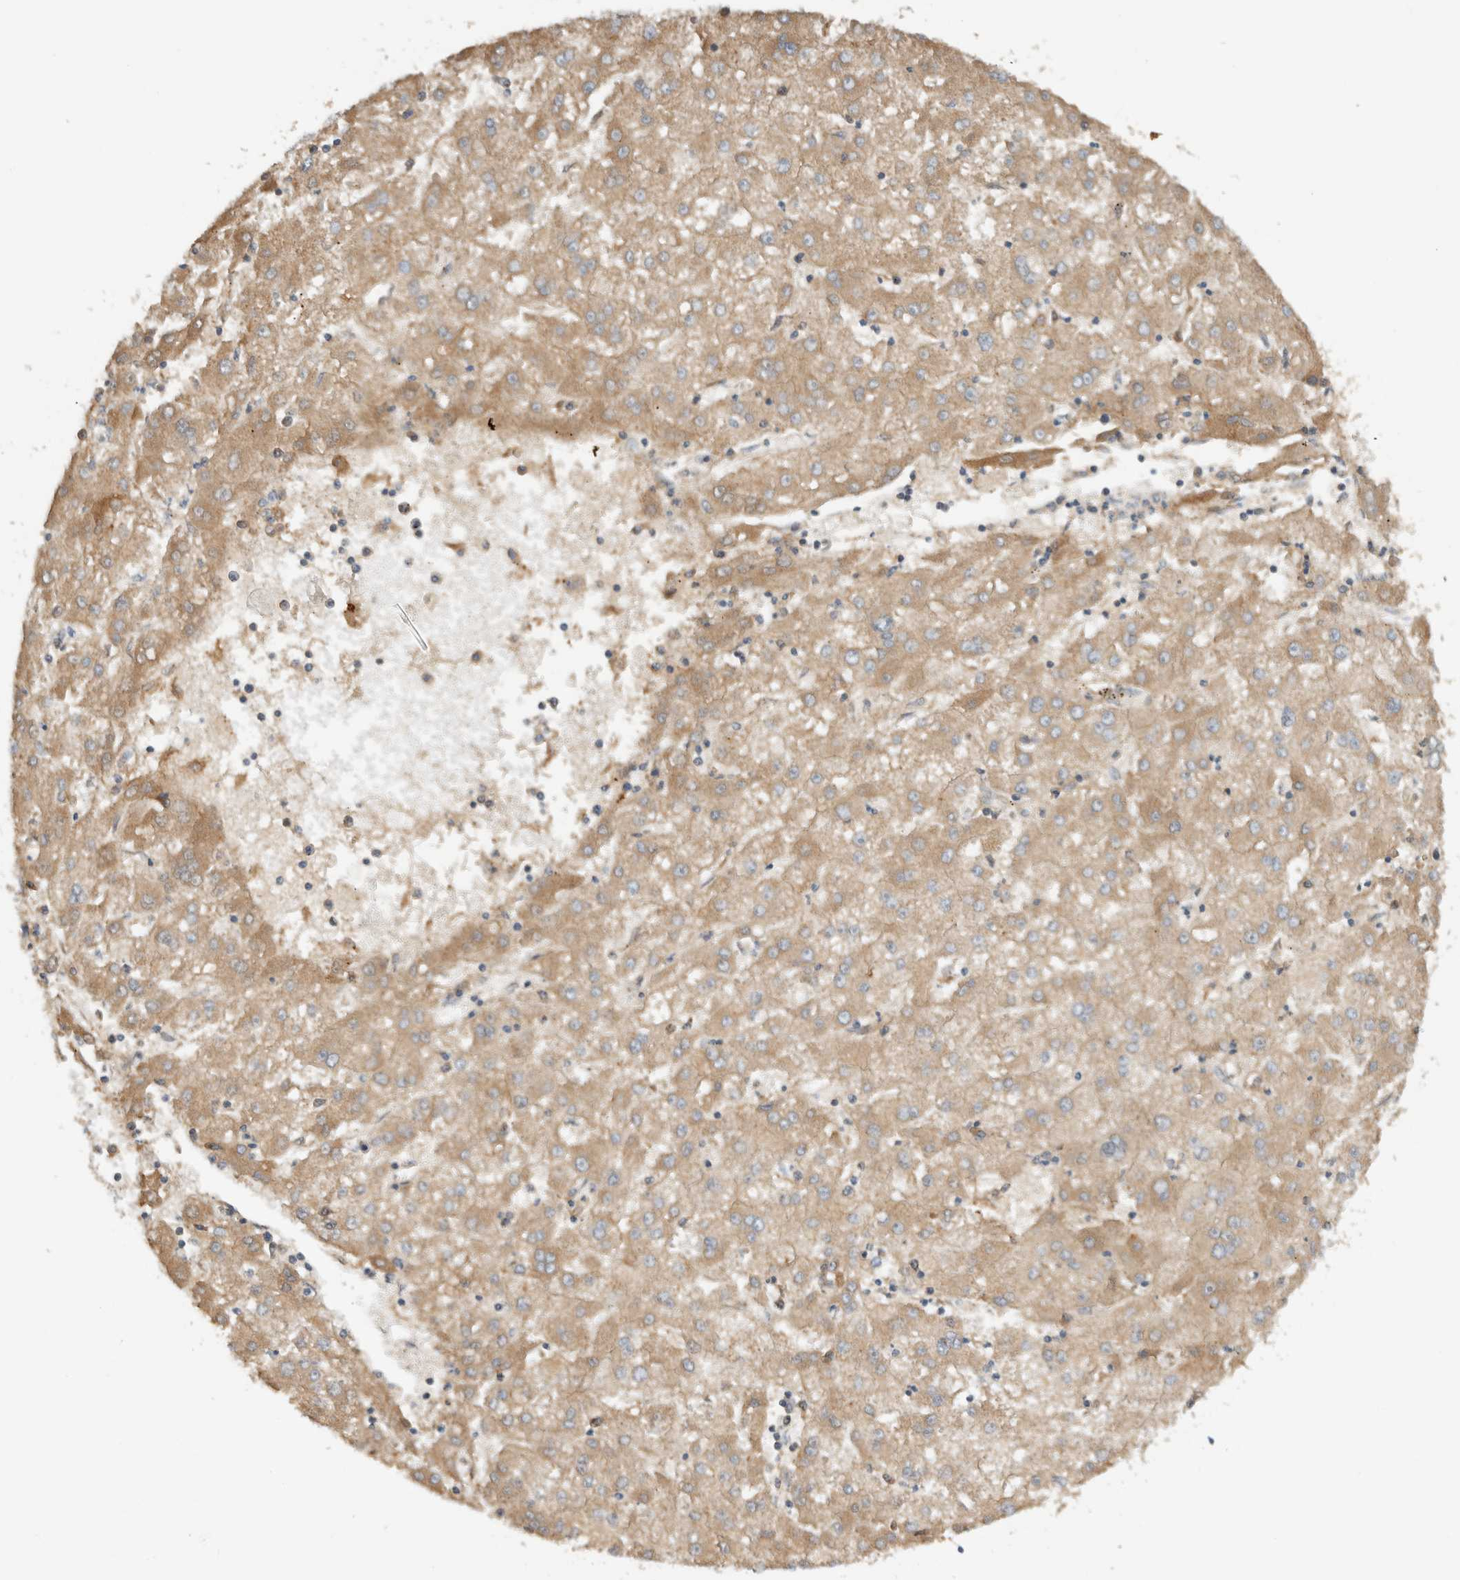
{"staining": {"intensity": "weak", "quantity": ">75%", "location": "cytoplasmic/membranous"}, "tissue": "liver cancer", "cell_type": "Tumor cells", "image_type": "cancer", "snomed": [{"axis": "morphology", "description": "Carcinoma, Hepatocellular, NOS"}, {"axis": "topography", "description": "Liver"}], "caption": "High-magnification brightfield microscopy of liver cancer stained with DAB (3,3'-diaminobenzidine) (brown) and counterstained with hematoxylin (blue). tumor cells exhibit weak cytoplasmic/membranous positivity is identified in approximately>75% of cells.", "gene": "ARMC9", "patient": {"sex": "male", "age": 72}}